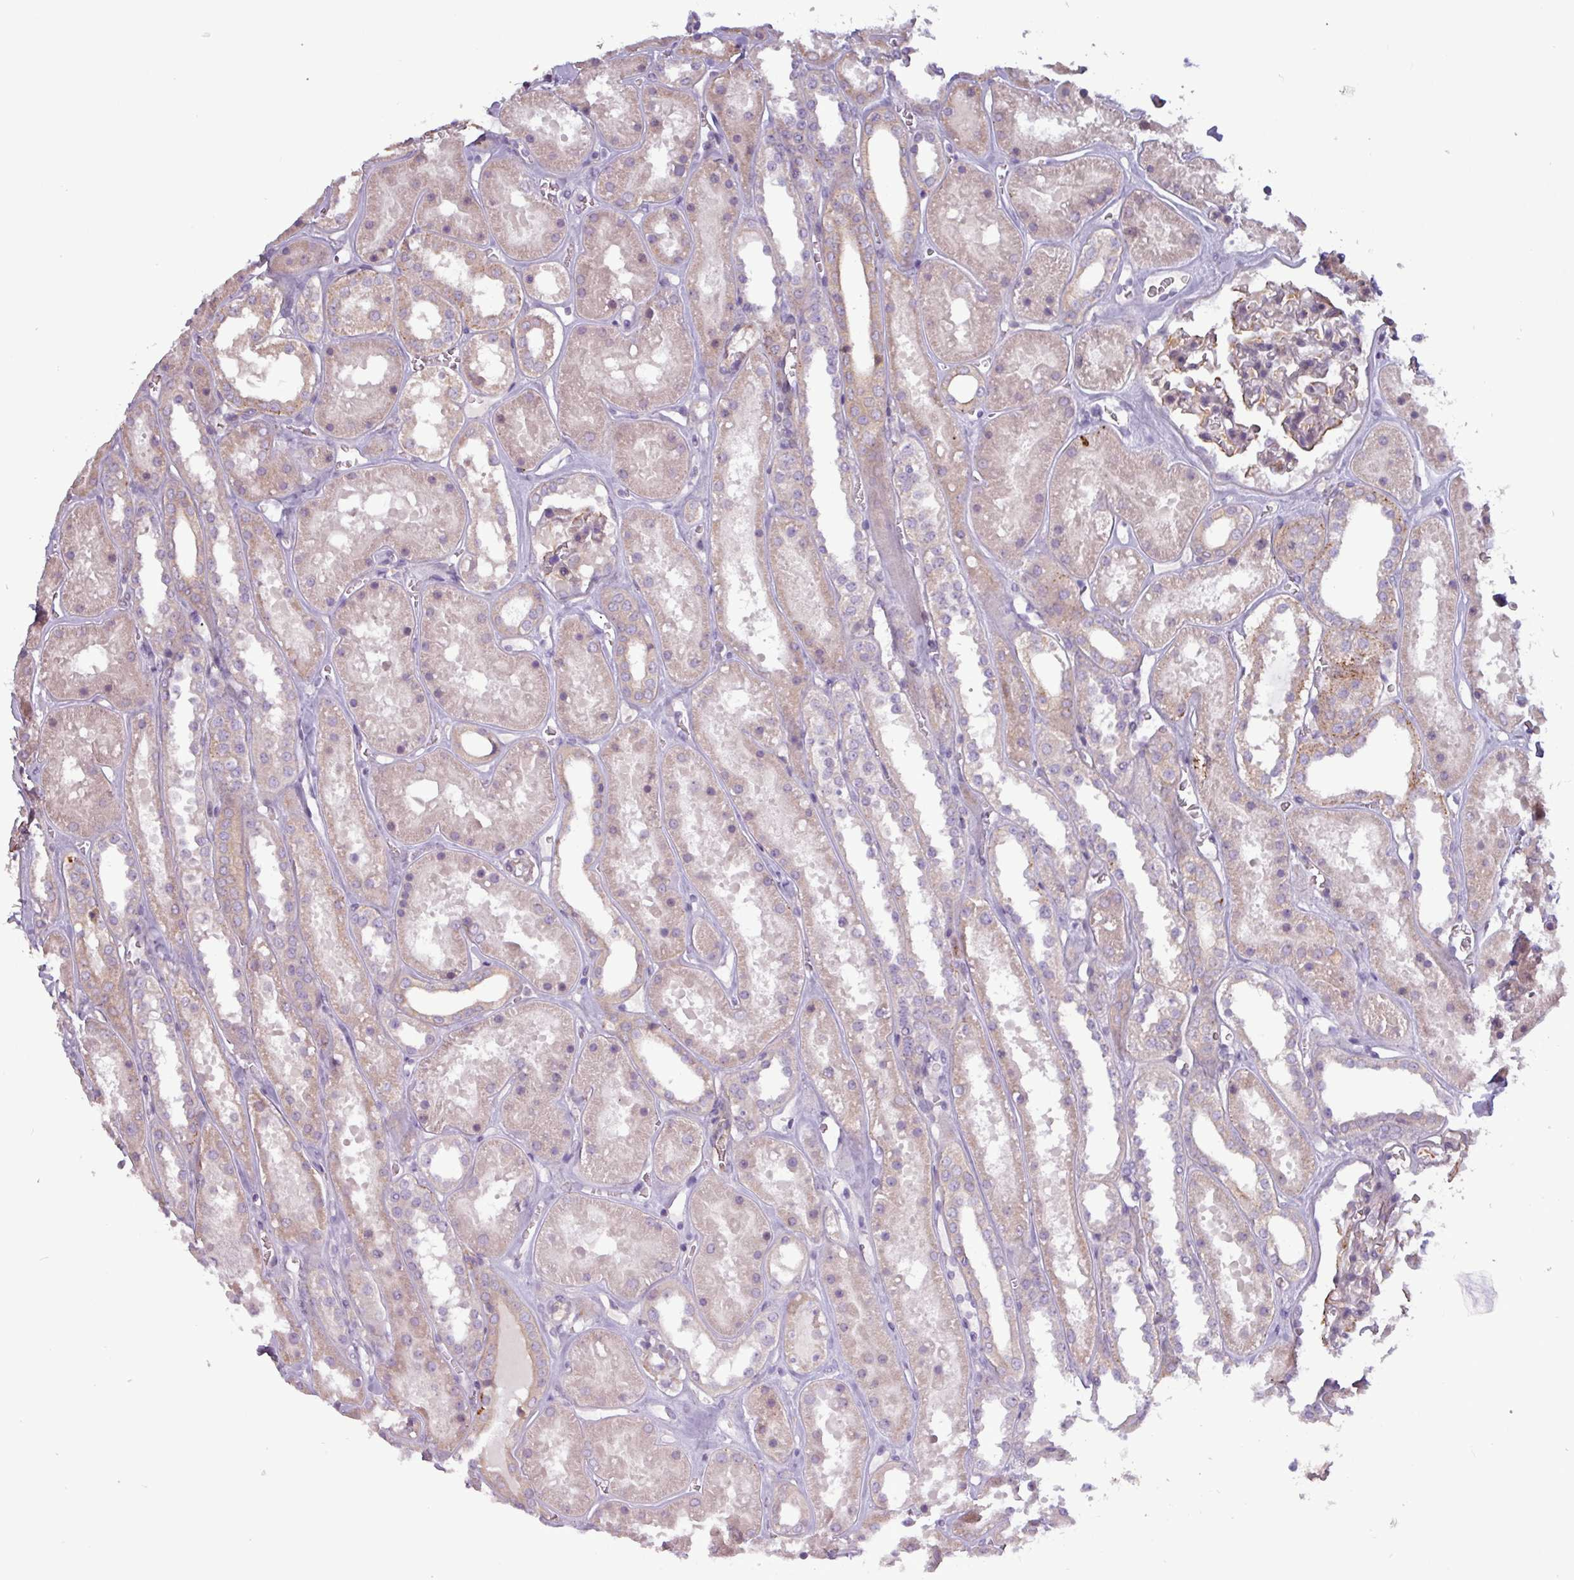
{"staining": {"intensity": "moderate", "quantity": "<25%", "location": "cytoplasmic/membranous"}, "tissue": "kidney", "cell_type": "Cells in glomeruli", "image_type": "normal", "snomed": [{"axis": "morphology", "description": "Normal tissue, NOS"}, {"axis": "topography", "description": "Kidney"}], "caption": "A micrograph showing moderate cytoplasmic/membranous staining in about <25% of cells in glomeruli in benign kidney, as visualized by brown immunohistochemical staining.", "gene": "PLIN2", "patient": {"sex": "female", "age": 41}}